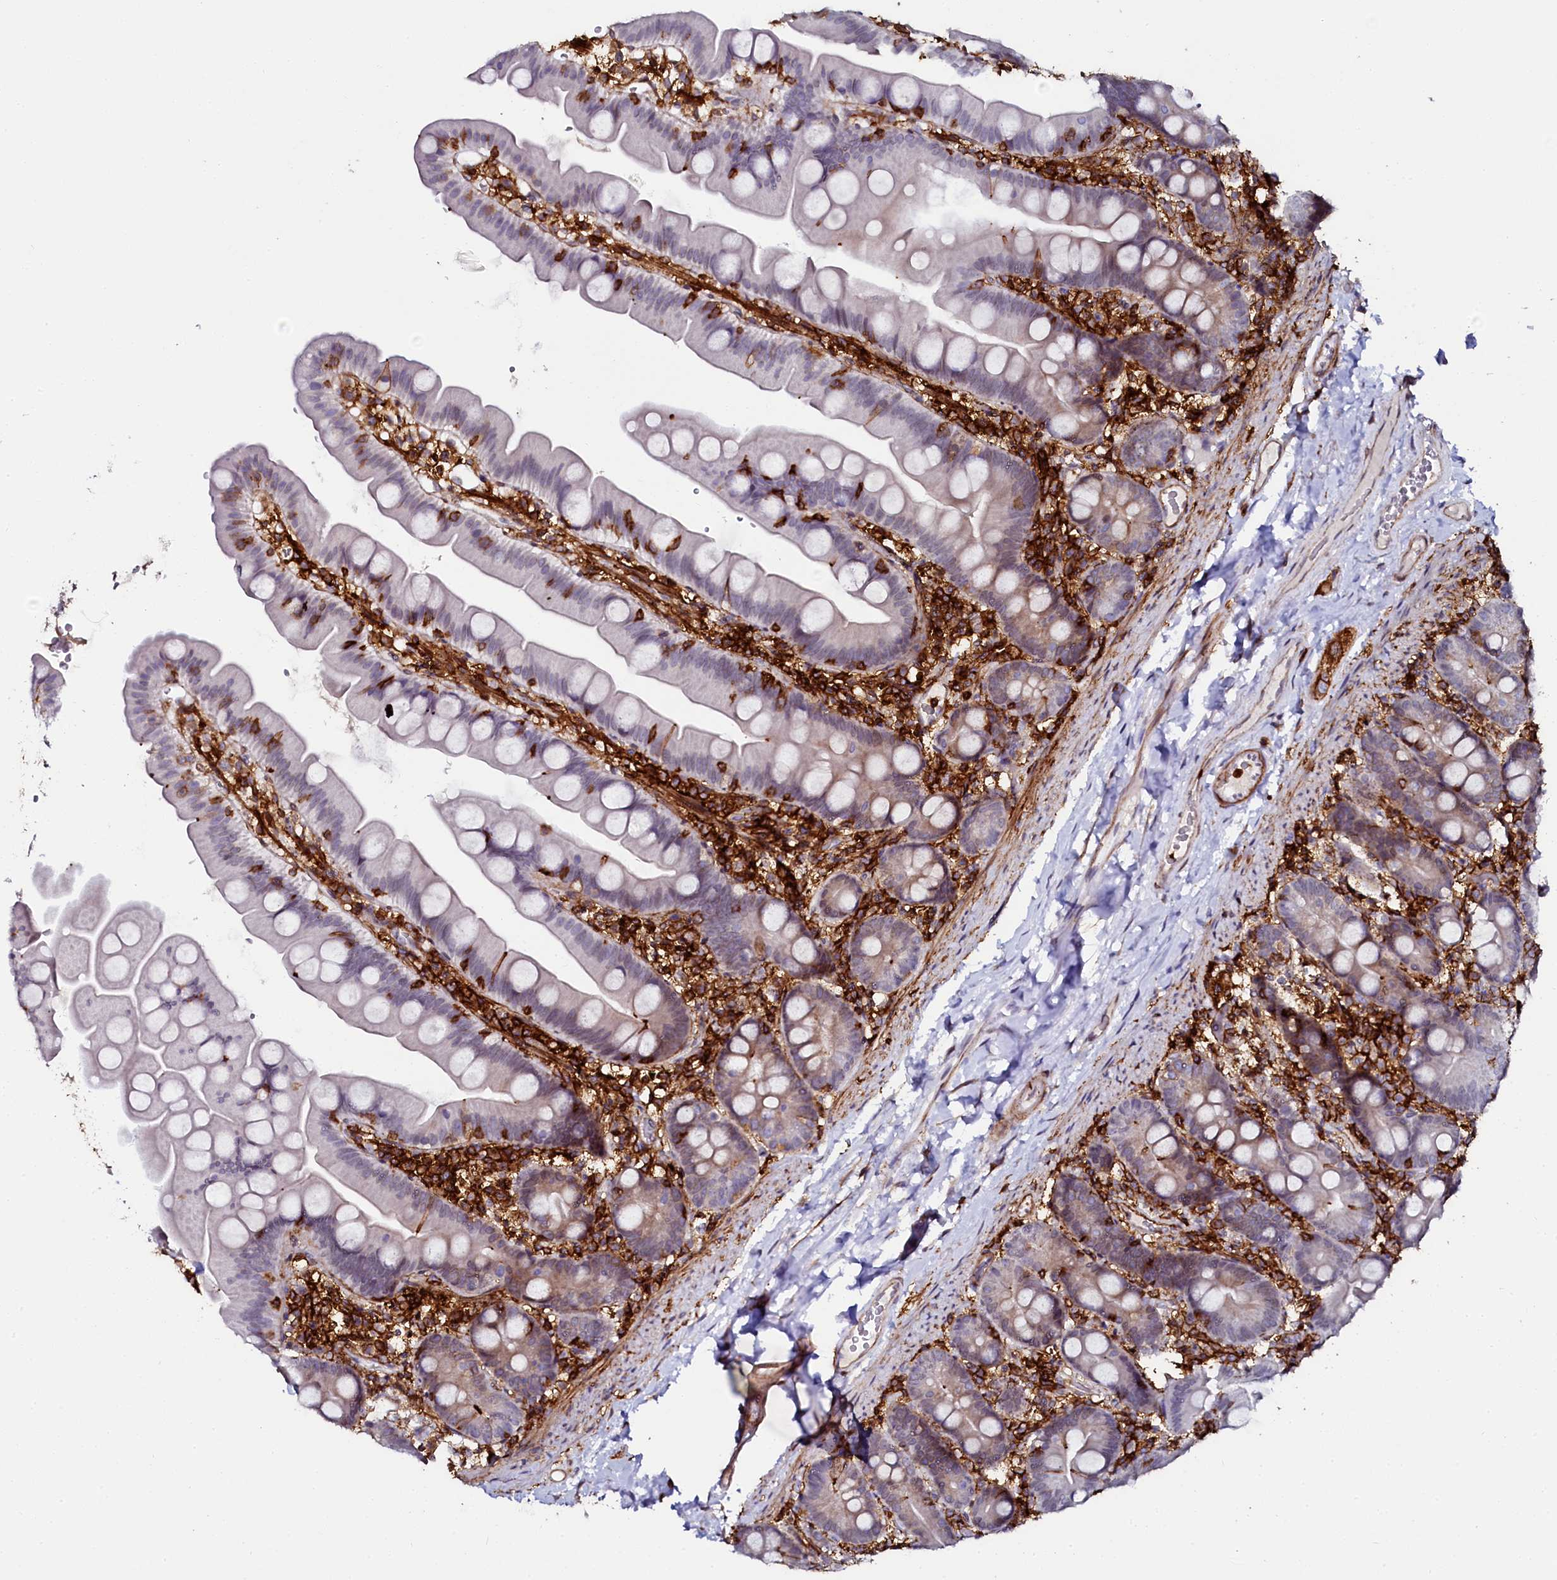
{"staining": {"intensity": "weak", "quantity": "<25%", "location": "cytoplasmic/membranous"}, "tissue": "small intestine", "cell_type": "Glandular cells", "image_type": "normal", "snomed": [{"axis": "morphology", "description": "Normal tissue, NOS"}, {"axis": "topography", "description": "Small intestine"}], "caption": "High power microscopy histopathology image of an immunohistochemistry (IHC) photomicrograph of normal small intestine, revealing no significant positivity in glandular cells.", "gene": "AAAS", "patient": {"sex": "female", "age": 68}}